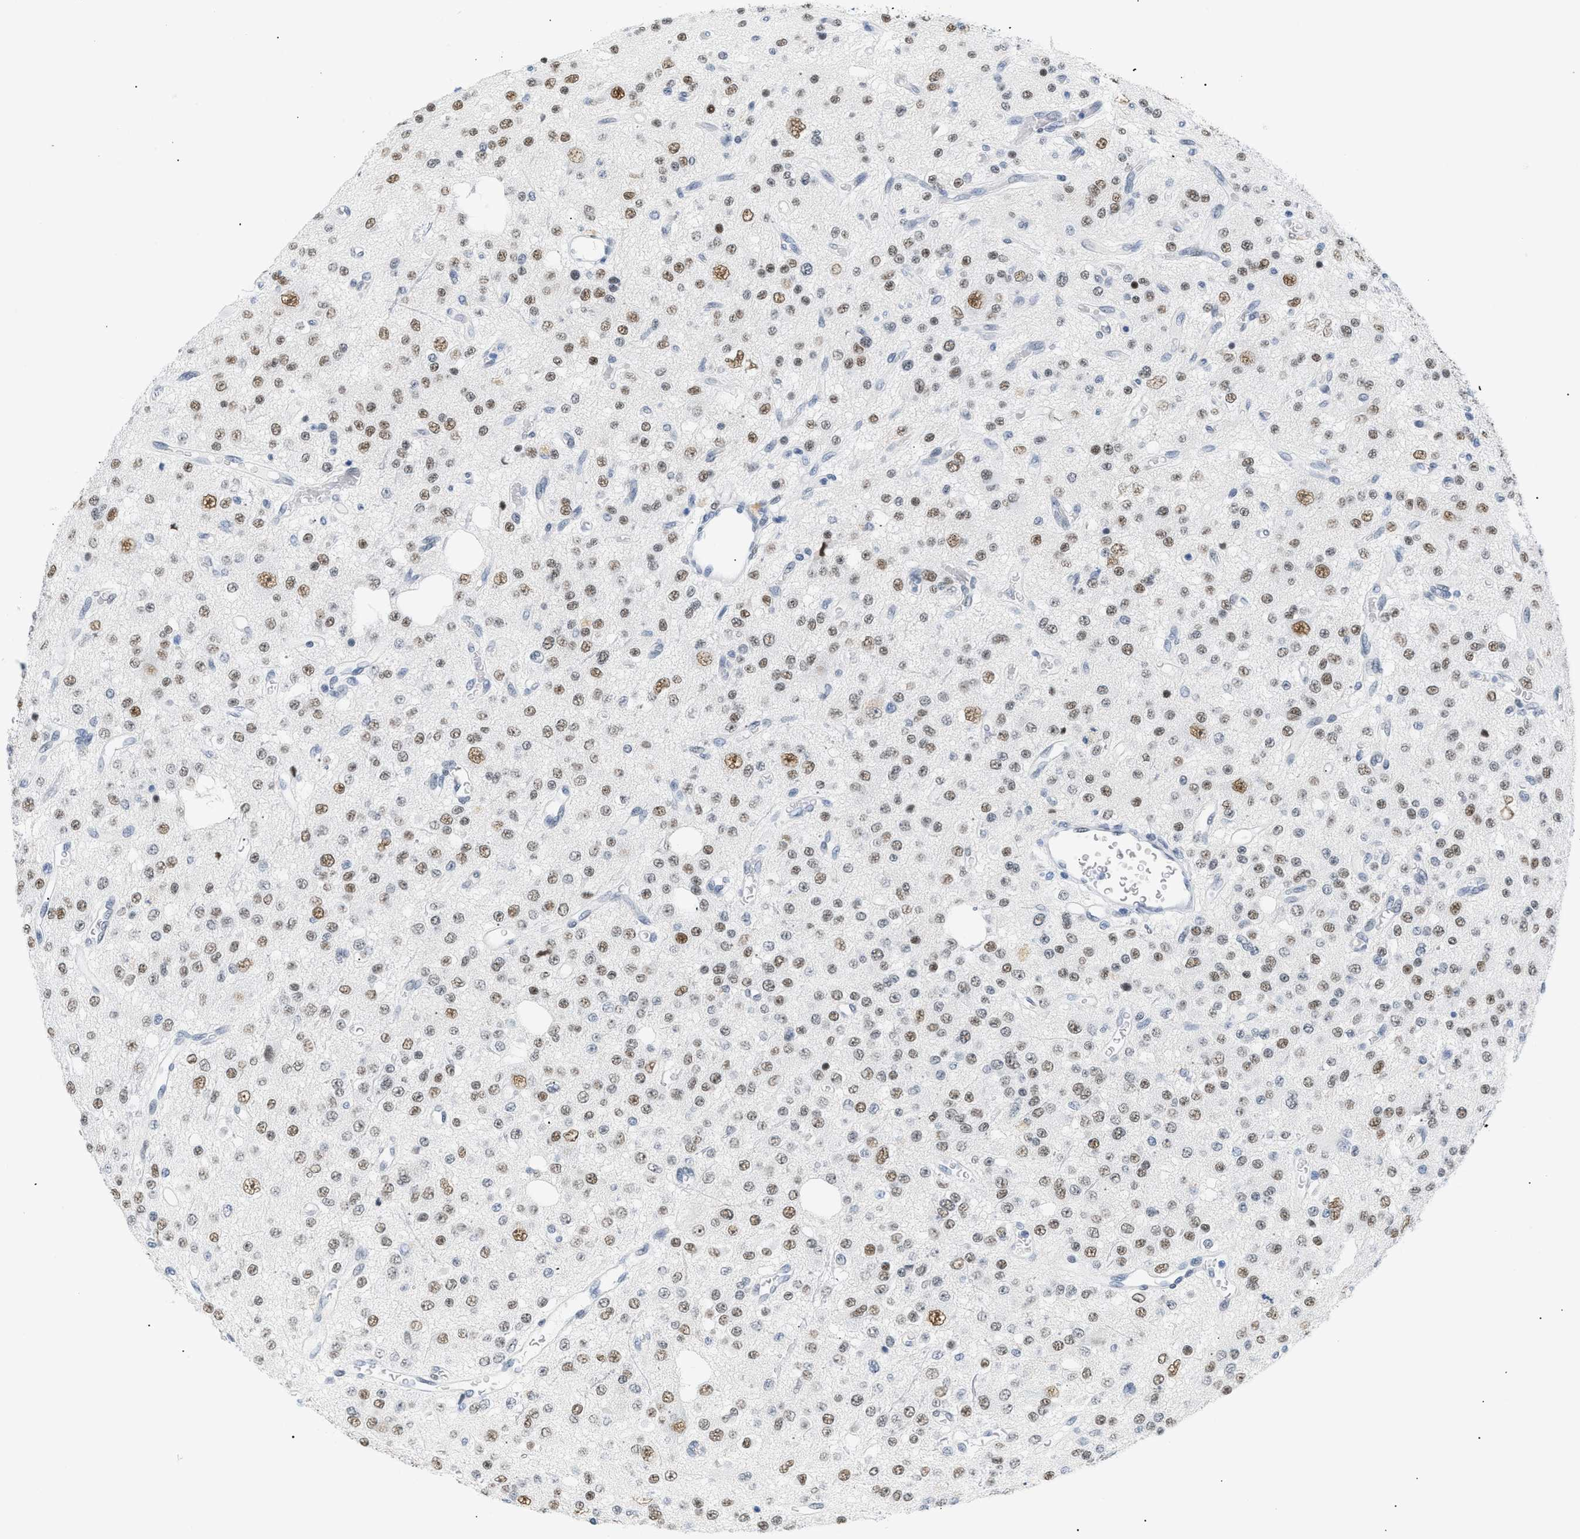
{"staining": {"intensity": "moderate", "quantity": ">75%", "location": "nuclear"}, "tissue": "glioma", "cell_type": "Tumor cells", "image_type": "cancer", "snomed": [{"axis": "morphology", "description": "Glioma, malignant, Low grade"}, {"axis": "topography", "description": "Brain"}], "caption": "Human glioma stained with a protein marker exhibits moderate staining in tumor cells.", "gene": "ELN", "patient": {"sex": "male", "age": 38}}